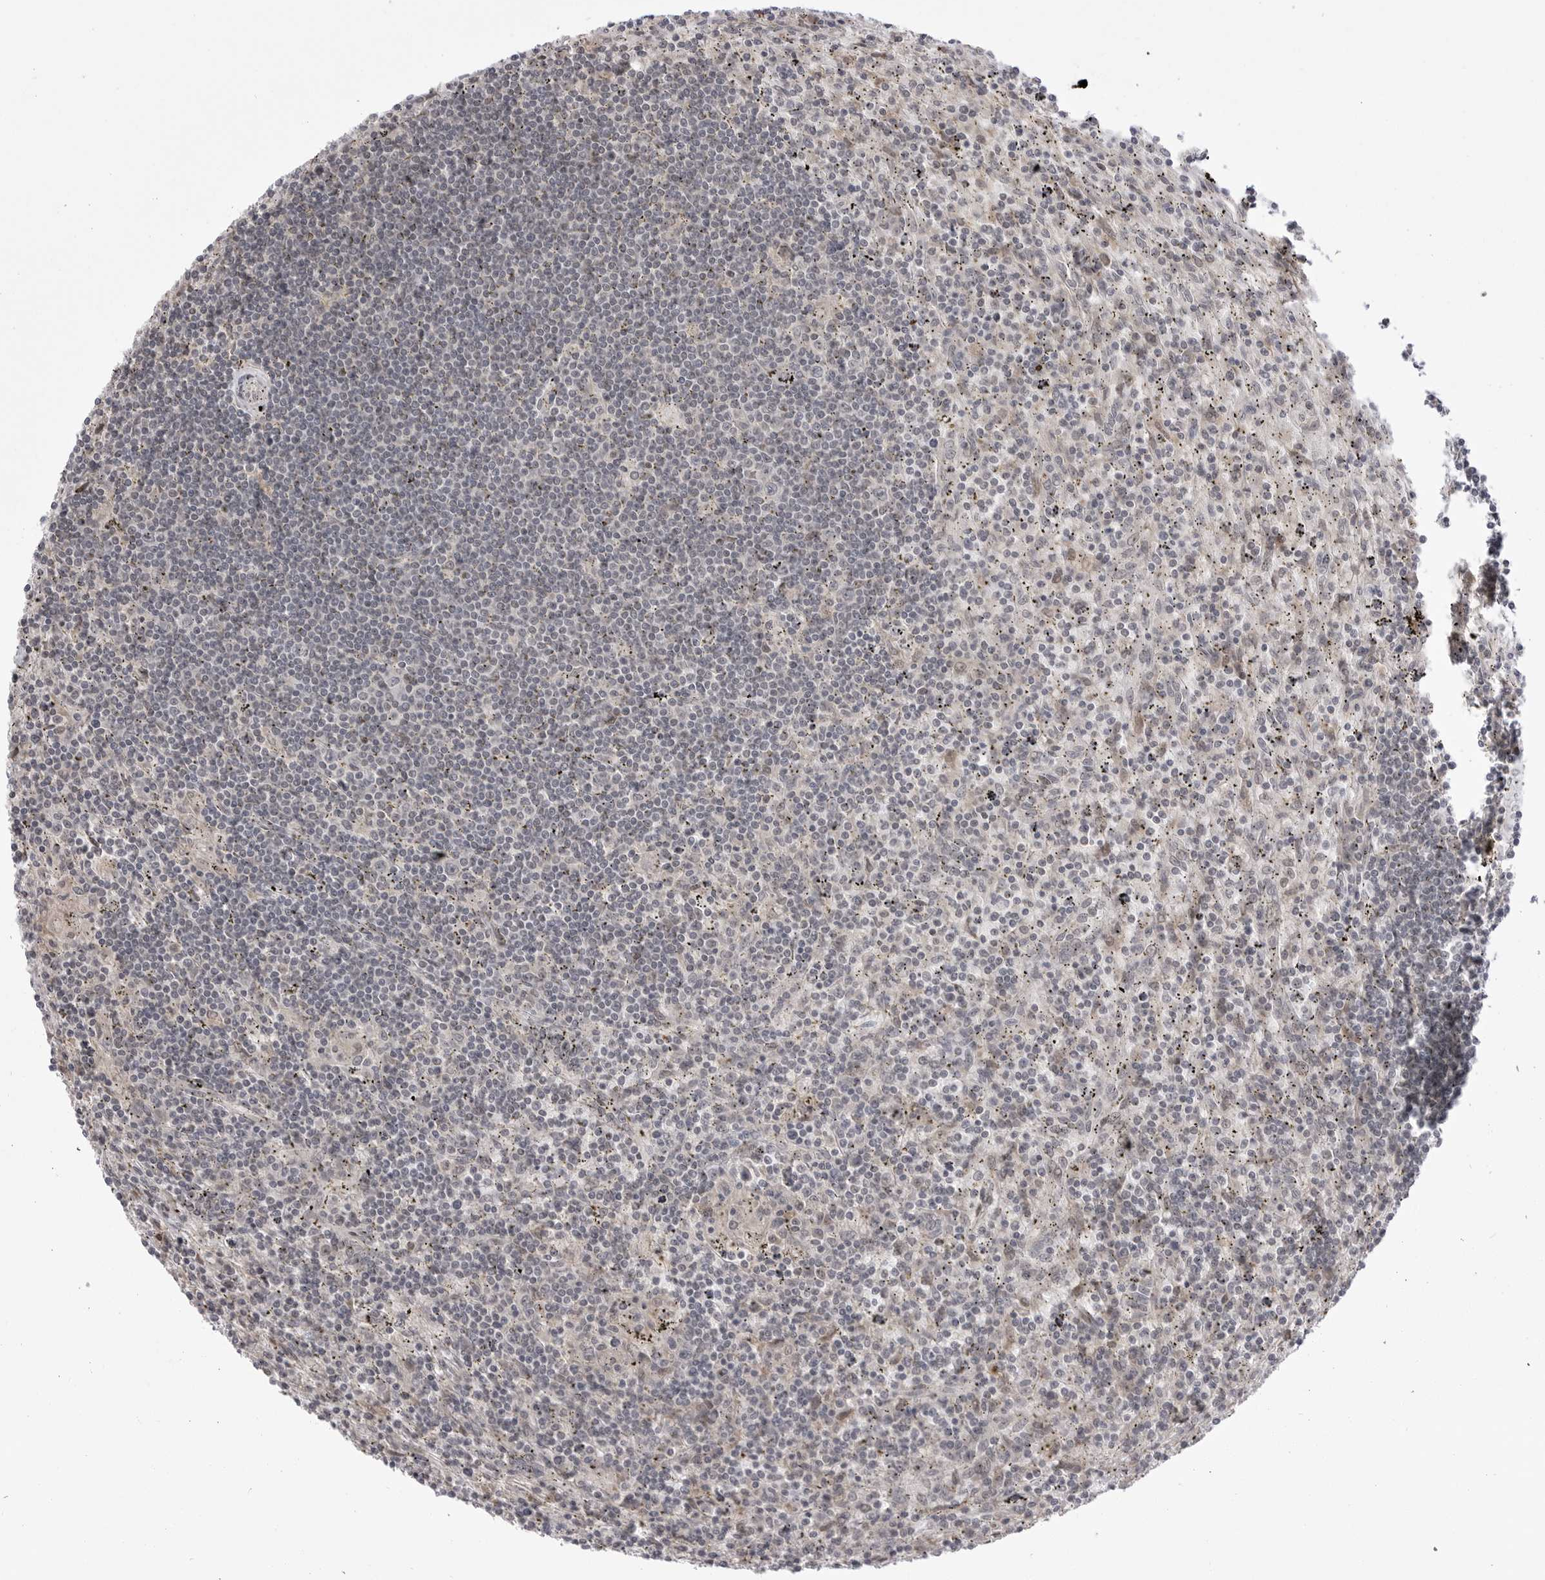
{"staining": {"intensity": "negative", "quantity": "none", "location": "none"}, "tissue": "lymphoma", "cell_type": "Tumor cells", "image_type": "cancer", "snomed": [{"axis": "morphology", "description": "Malignant lymphoma, non-Hodgkin's type, Low grade"}, {"axis": "topography", "description": "Spleen"}], "caption": "IHC photomicrograph of neoplastic tissue: lymphoma stained with DAB shows no significant protein positivity in tumor cells.", "gene": "PTK2B", "patient": {"sex": "male", "age": 76}}